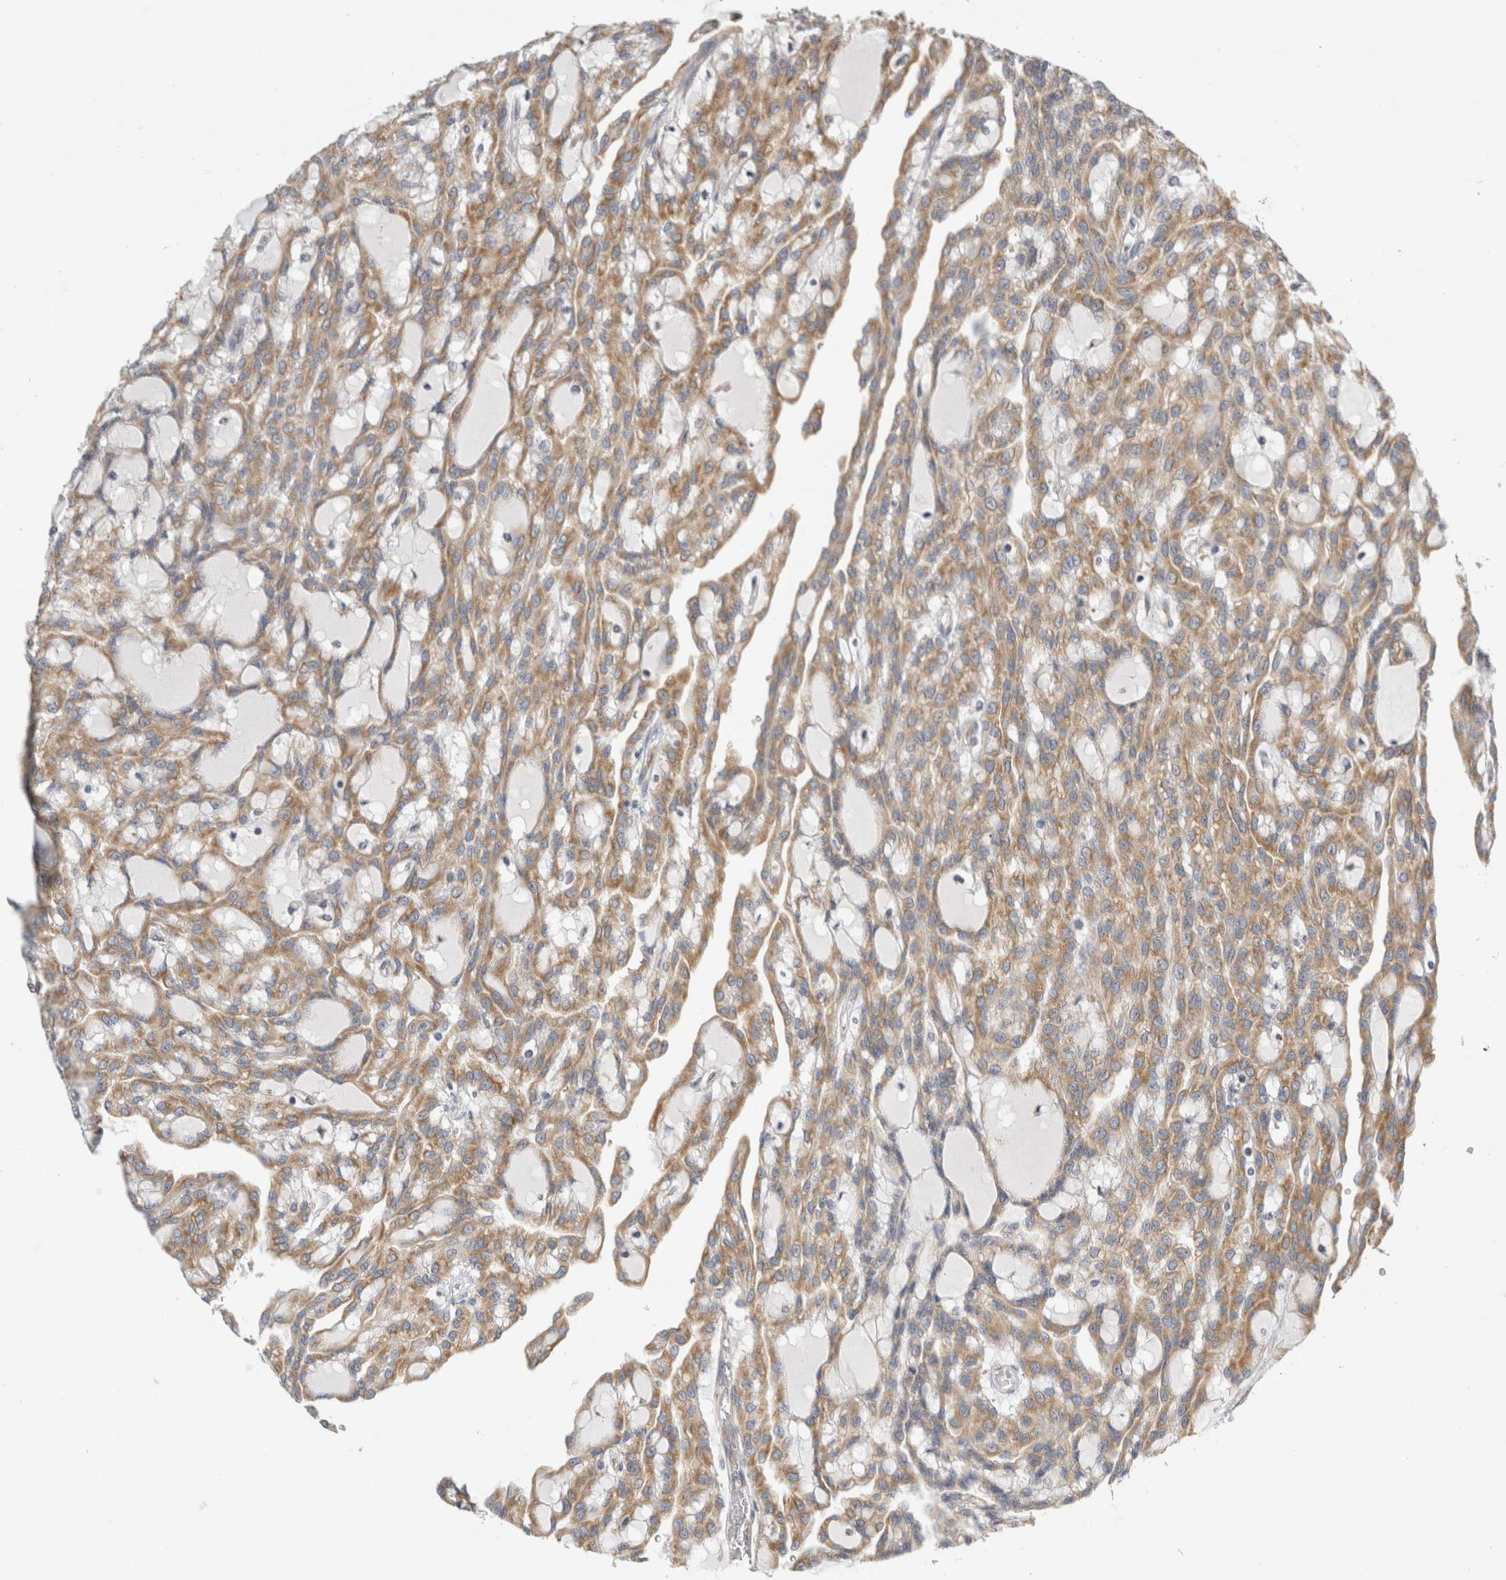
{"staining": {"intensity": "moderate", "quantity": ">75%", "location": "cytoplasmic/membranous"}, "tissue": "renal cancer", "cell_type": "Tumor cells", "image_type": "cancer", "snomed": [{"axis": "morphology", "description": "Adenocarcinoma, NOS"}, {"axis": "topography", "description": "Kidney"}], "caption": "Immunohistochemical staining of human renal cancer exhibits moderate cytoplasmic/membranous protein expression in about >75% of tumor cells. The staining was performed using DAB, with brown indicating positive protein expression. Nuclei are stained blue with hematoxylin.", "gene": "RPN2", "patient": {"sex": "male", "age": 63}}